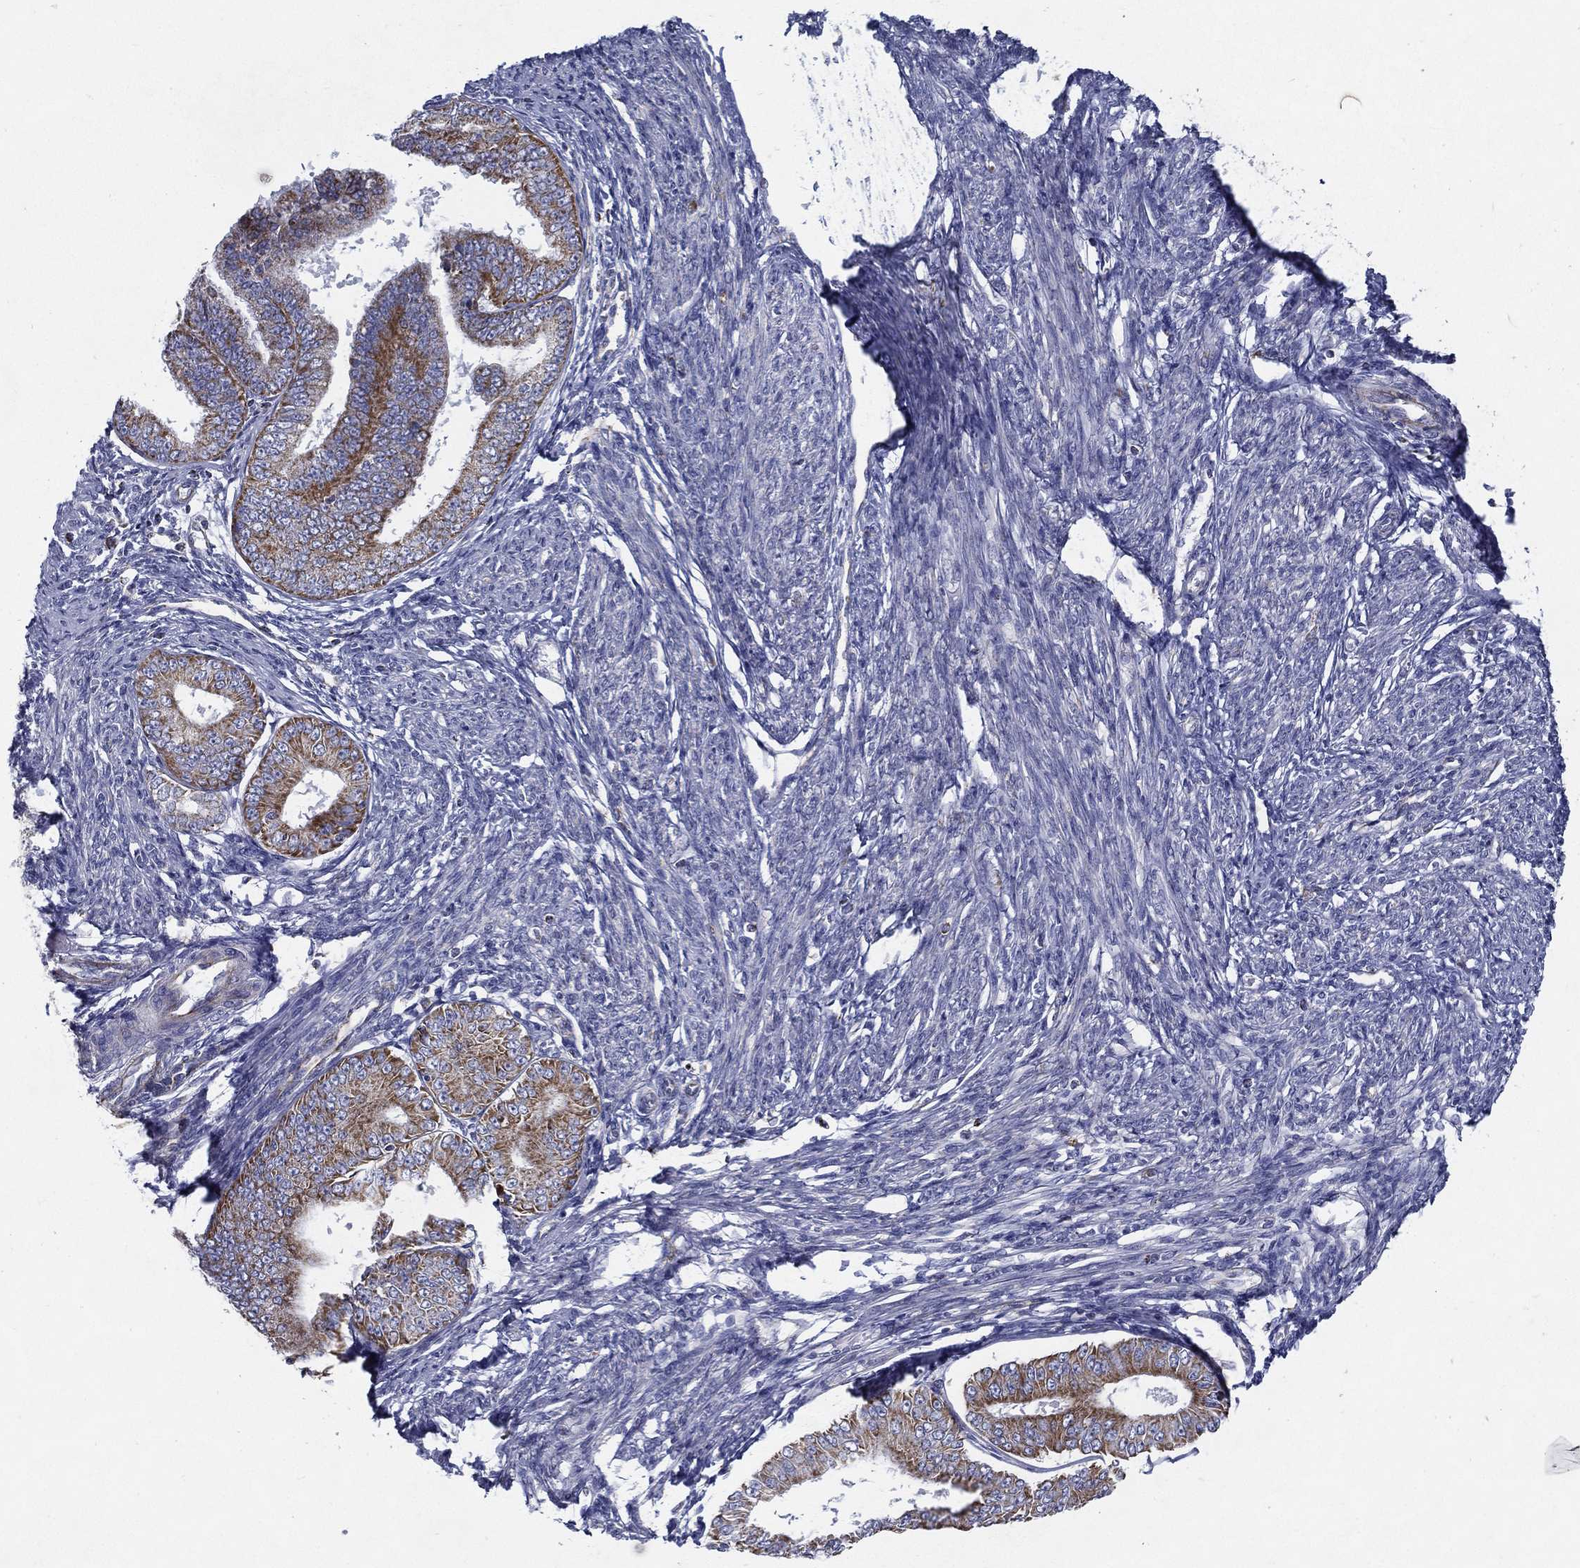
{"staining": {"intensity": "moderate", "quantity": "<25%", "location": "cytoplasmic/membranous"}, "tissue": "endometrial cancer", "cell_type": "Tumor cells", "image_type": "cancer", "snomed": [{"axis": "morphology", "description": "Adenocarcinoma, NOS"}, {"axis": "topography", "description": "Endometrium"}], "caption": "Adenocarcinoma (endometrial) tissue exhibits moderate cytoplasmic/membranous staining in about <25% of tumor cells, visualized by immunohistochemistry. The staining is performed using DAB brown chromogen to label protein expression. The nuclei are counter-stained blue using hematoxylin.", "gene": "SFXN1", "patient": {"sex": "female", "age": 63}}